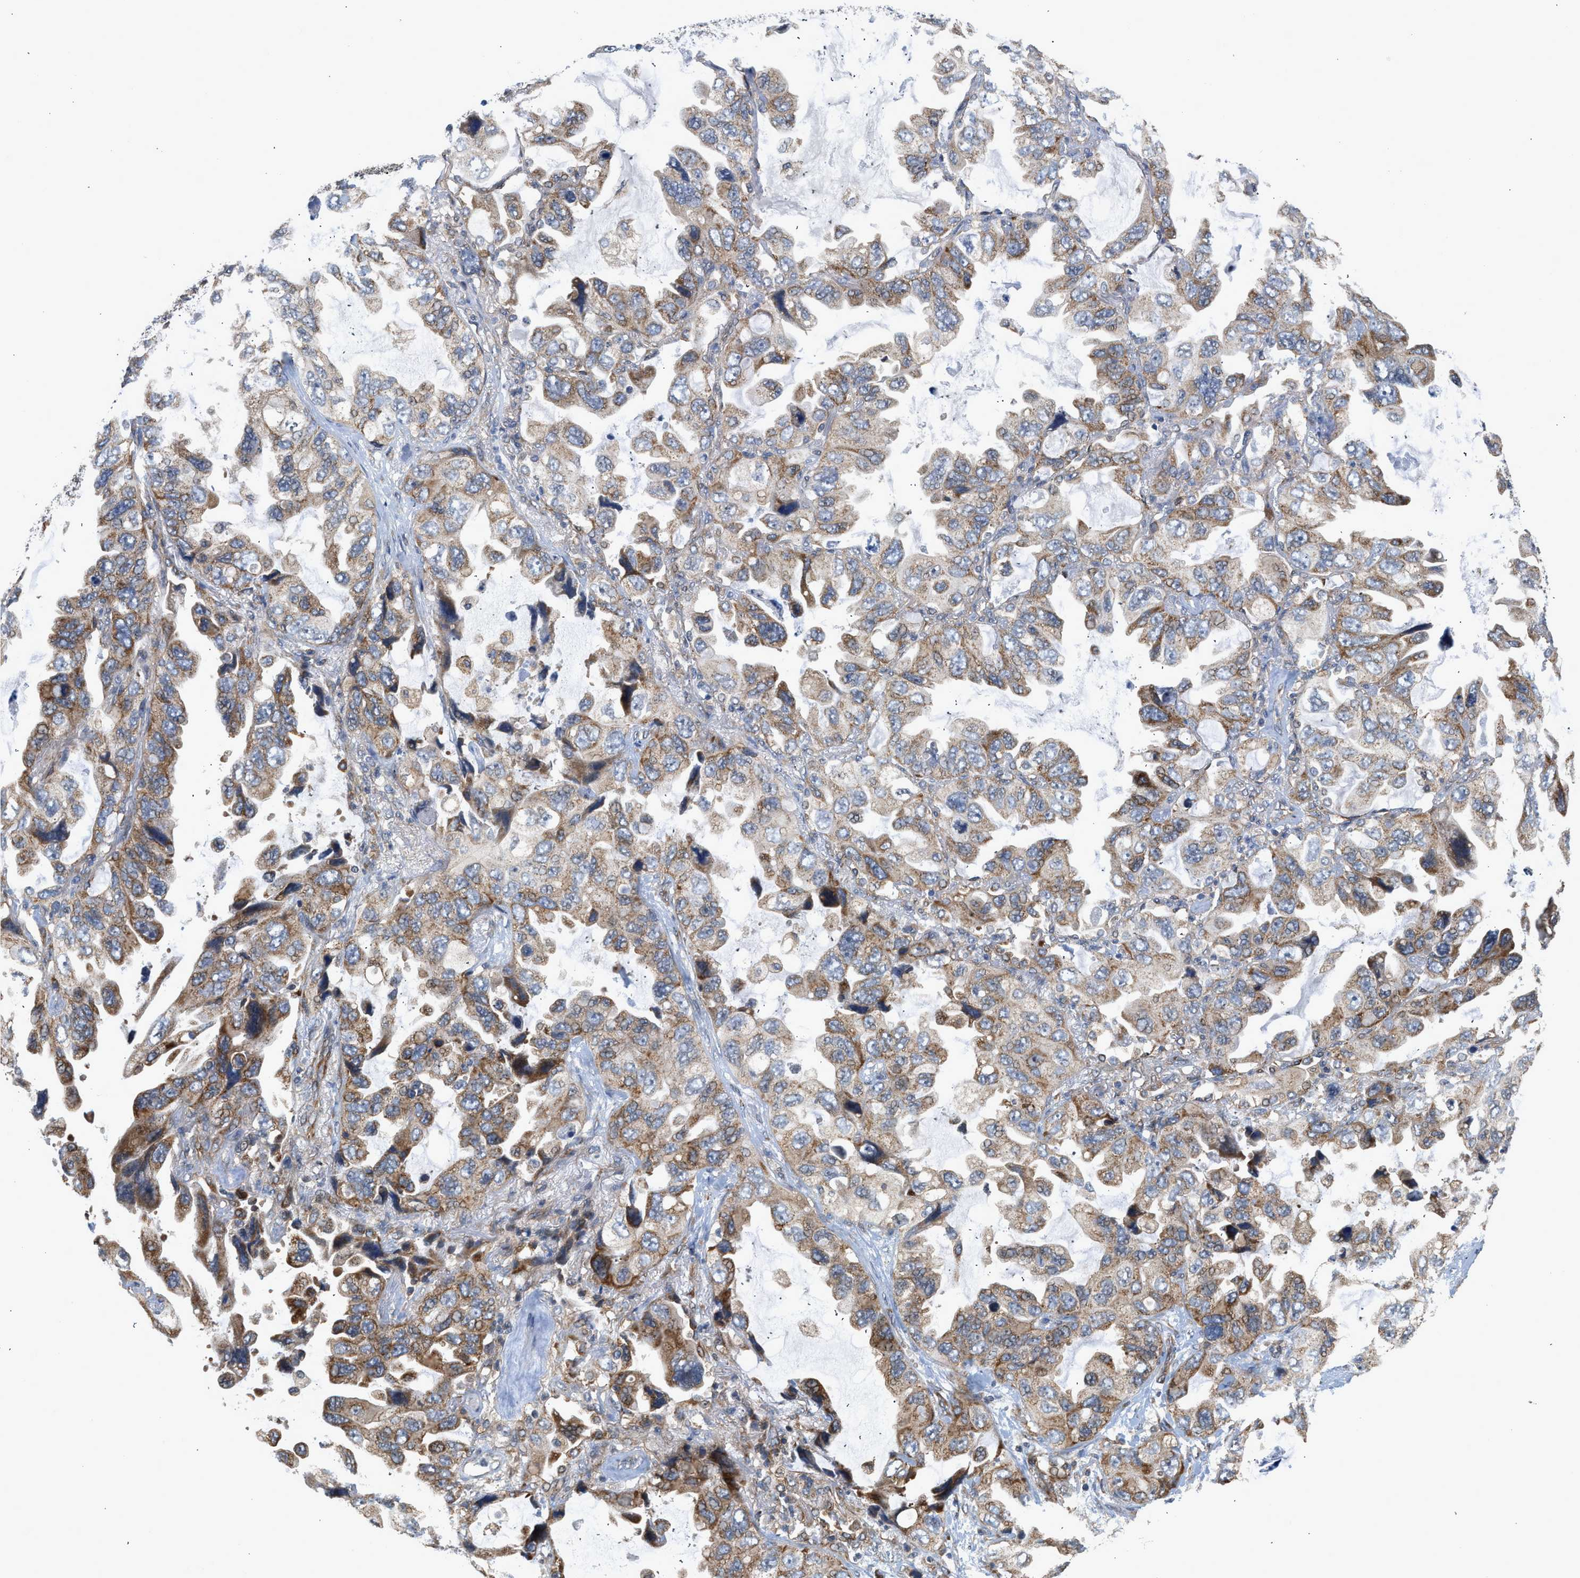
{"staining": {"intensity": "moderate", "quantity": "25%-75%", "location": "cytoplasmic/membranous"}, "tissue": "lung cancer", "cell_type": "Tumor cells", "image_type": "cancer", "snomed": [{"axis": "morphology", "description": "Squamous cell carcinoma, NOS"}, {"axis": "topography", "description": "Lung"}], "caption": "Tumor cells demonstrate medium levels of moderate cytoplasmic/membranous positivity in approximately 25%-75% of cells in human lung cancer (squamous cell carcinoma).", "gene": "POLG2", "patient": {"sex": "female", "age": 73}}